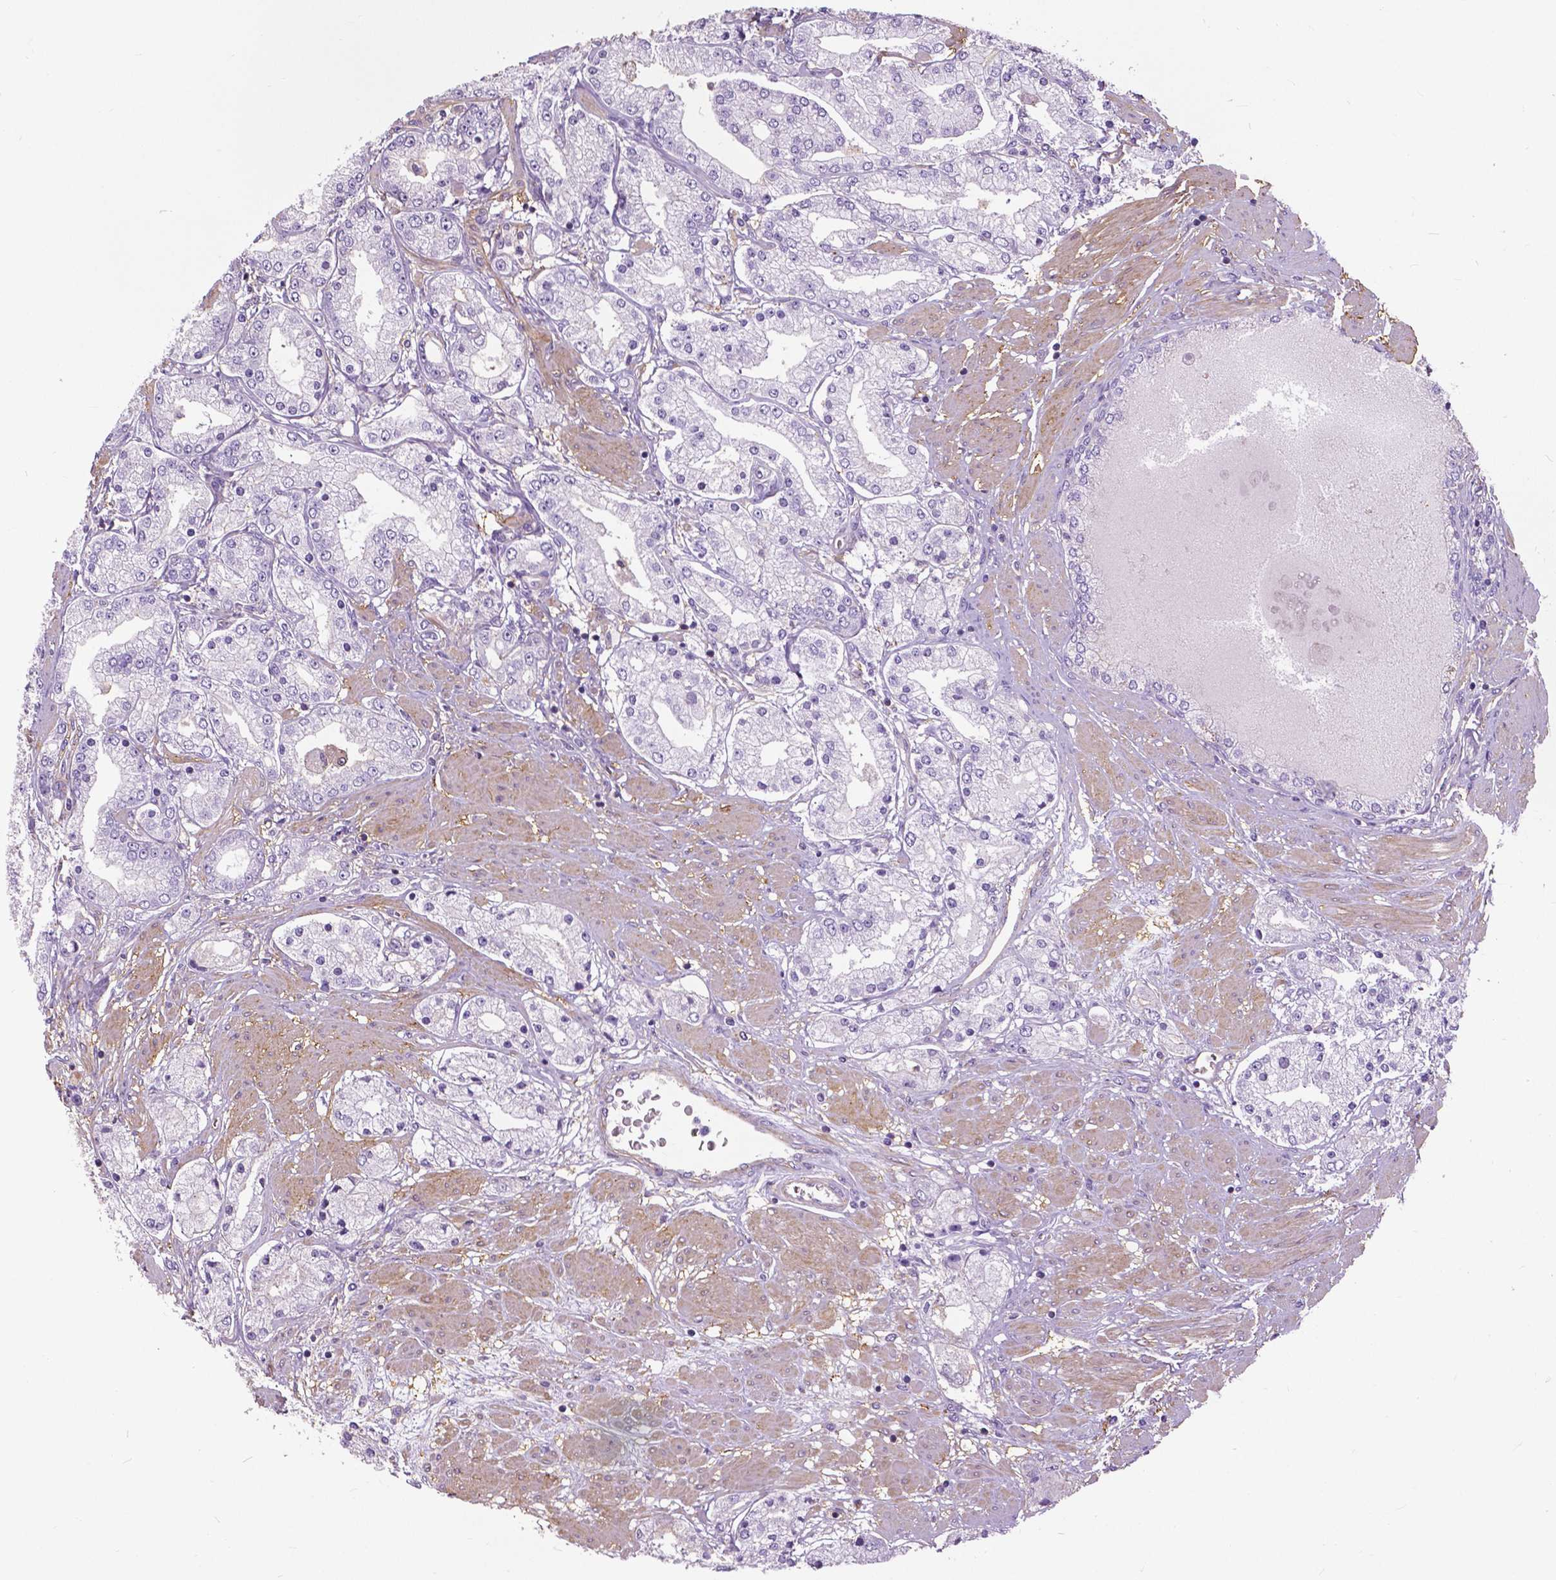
{"staining": {"intensity": "negative", "quantity": "none", "location": "none"}, "tissue": "prostate cancer", "cell_type": "Tumor cells", "image_type": "cancer", "snomed": [{"axis": "morphology", "description": "Adenocarcinoma, High grade"}, {"axis": "topography", "description": "Prostate"}], "caption": "Photomicrograph shows no significant protein expression in tumor cells of prostate high-grade adenocarcinoma. The staining is performed using DAB brown chromogen with nuclei counter-stained in using hematoxylin.", "gene": "ANXA13", "patient": {"sex": "male", "age": 67}}